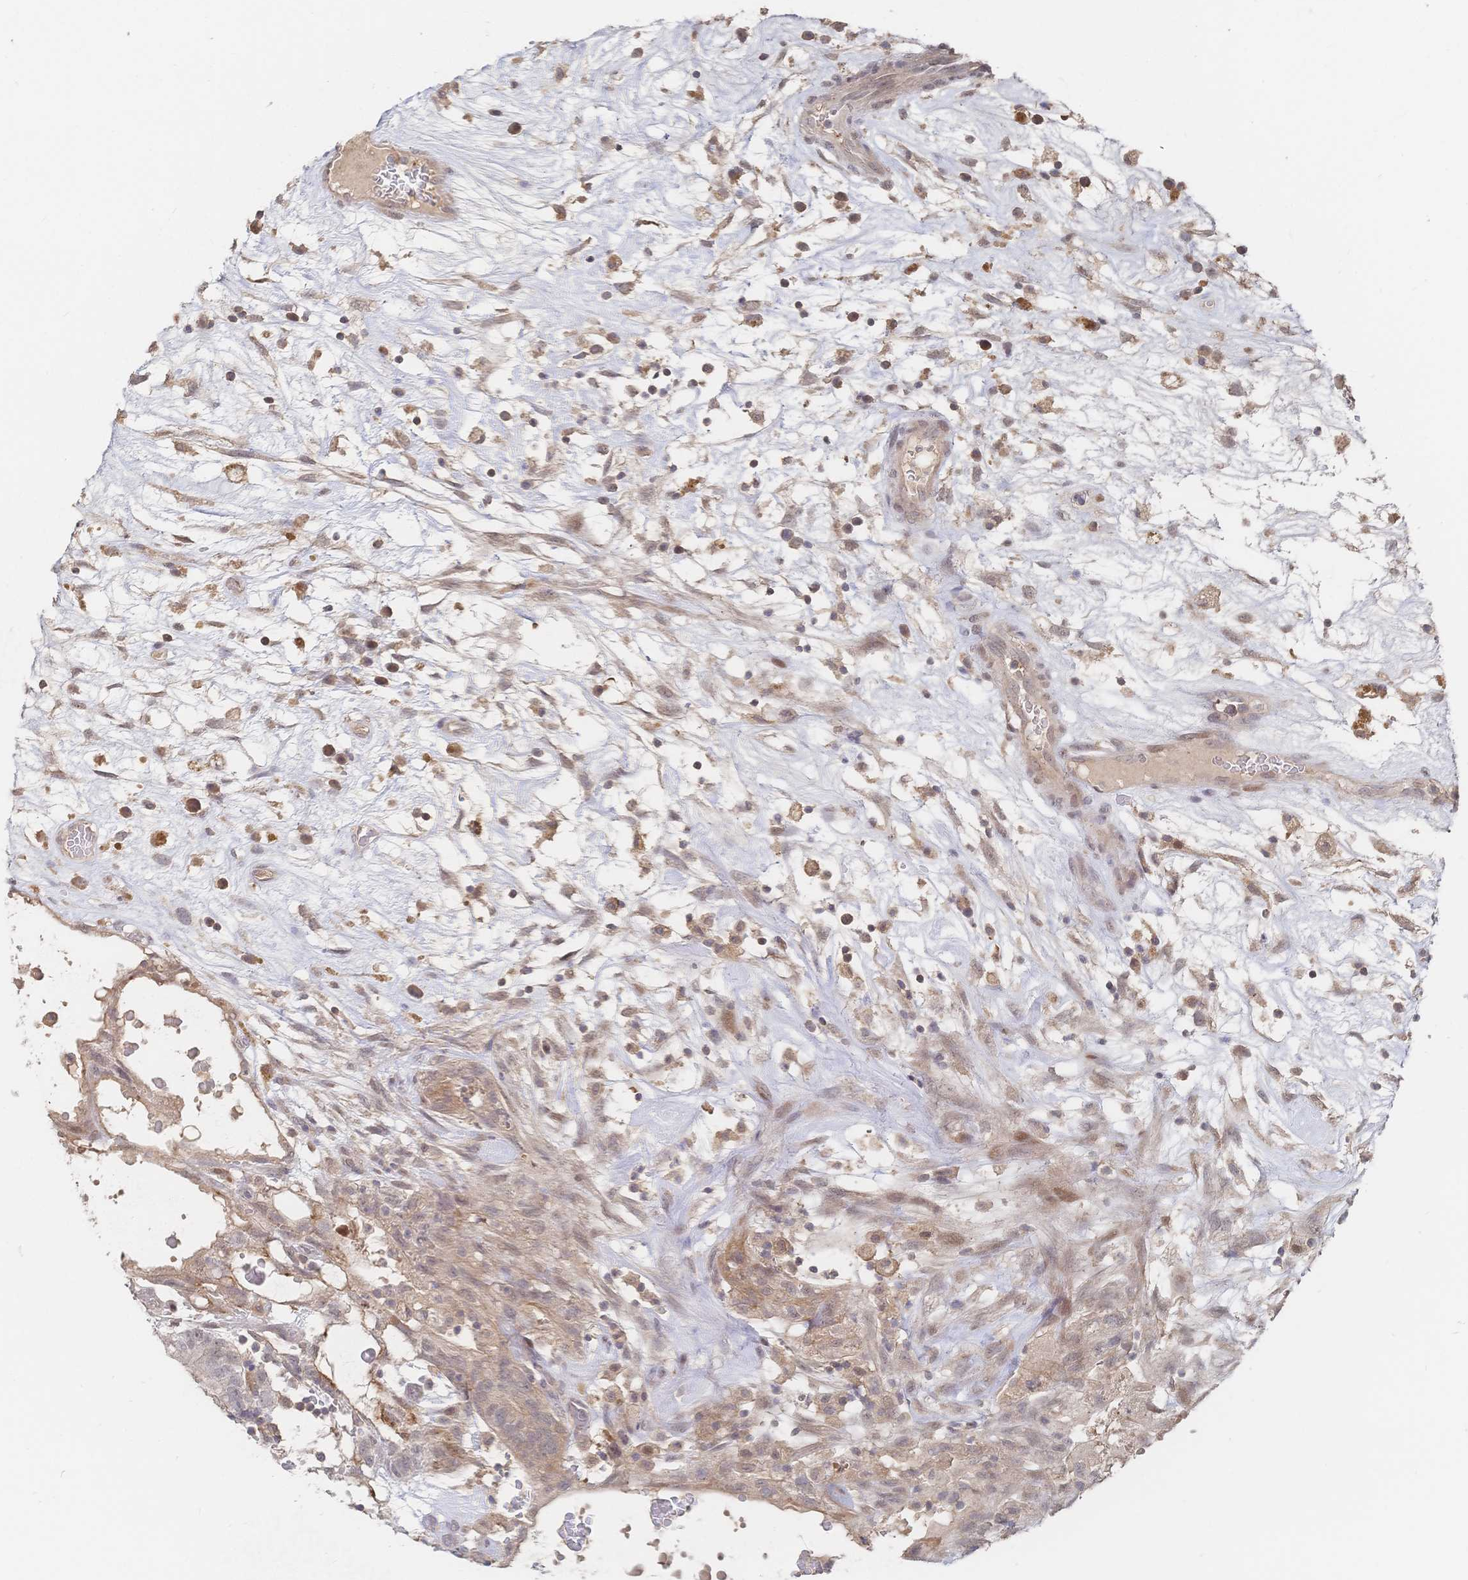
{"staining": {"intensity": "weak", "quantity": "25%-75%", "location": "cytoplasmic/membranous"}, "tissue": "testis cancer", "cell_type": "Tumor cells", "image_type": "cancer", "snomed": [{"axis": "morphology", "description": "Normal tissue, NOS"}, {"axis": "morphology", "description": "Carcinoma, Embryonal, NOS"}, {"axis": "topography", "description": "Testis"}], "caption": "Human testis embryonal carcinoma stained with a protein marker reveals weak staining in tumor cells.", "gene": "LRP5", "patient": {"sex": "male", "age": 32}}